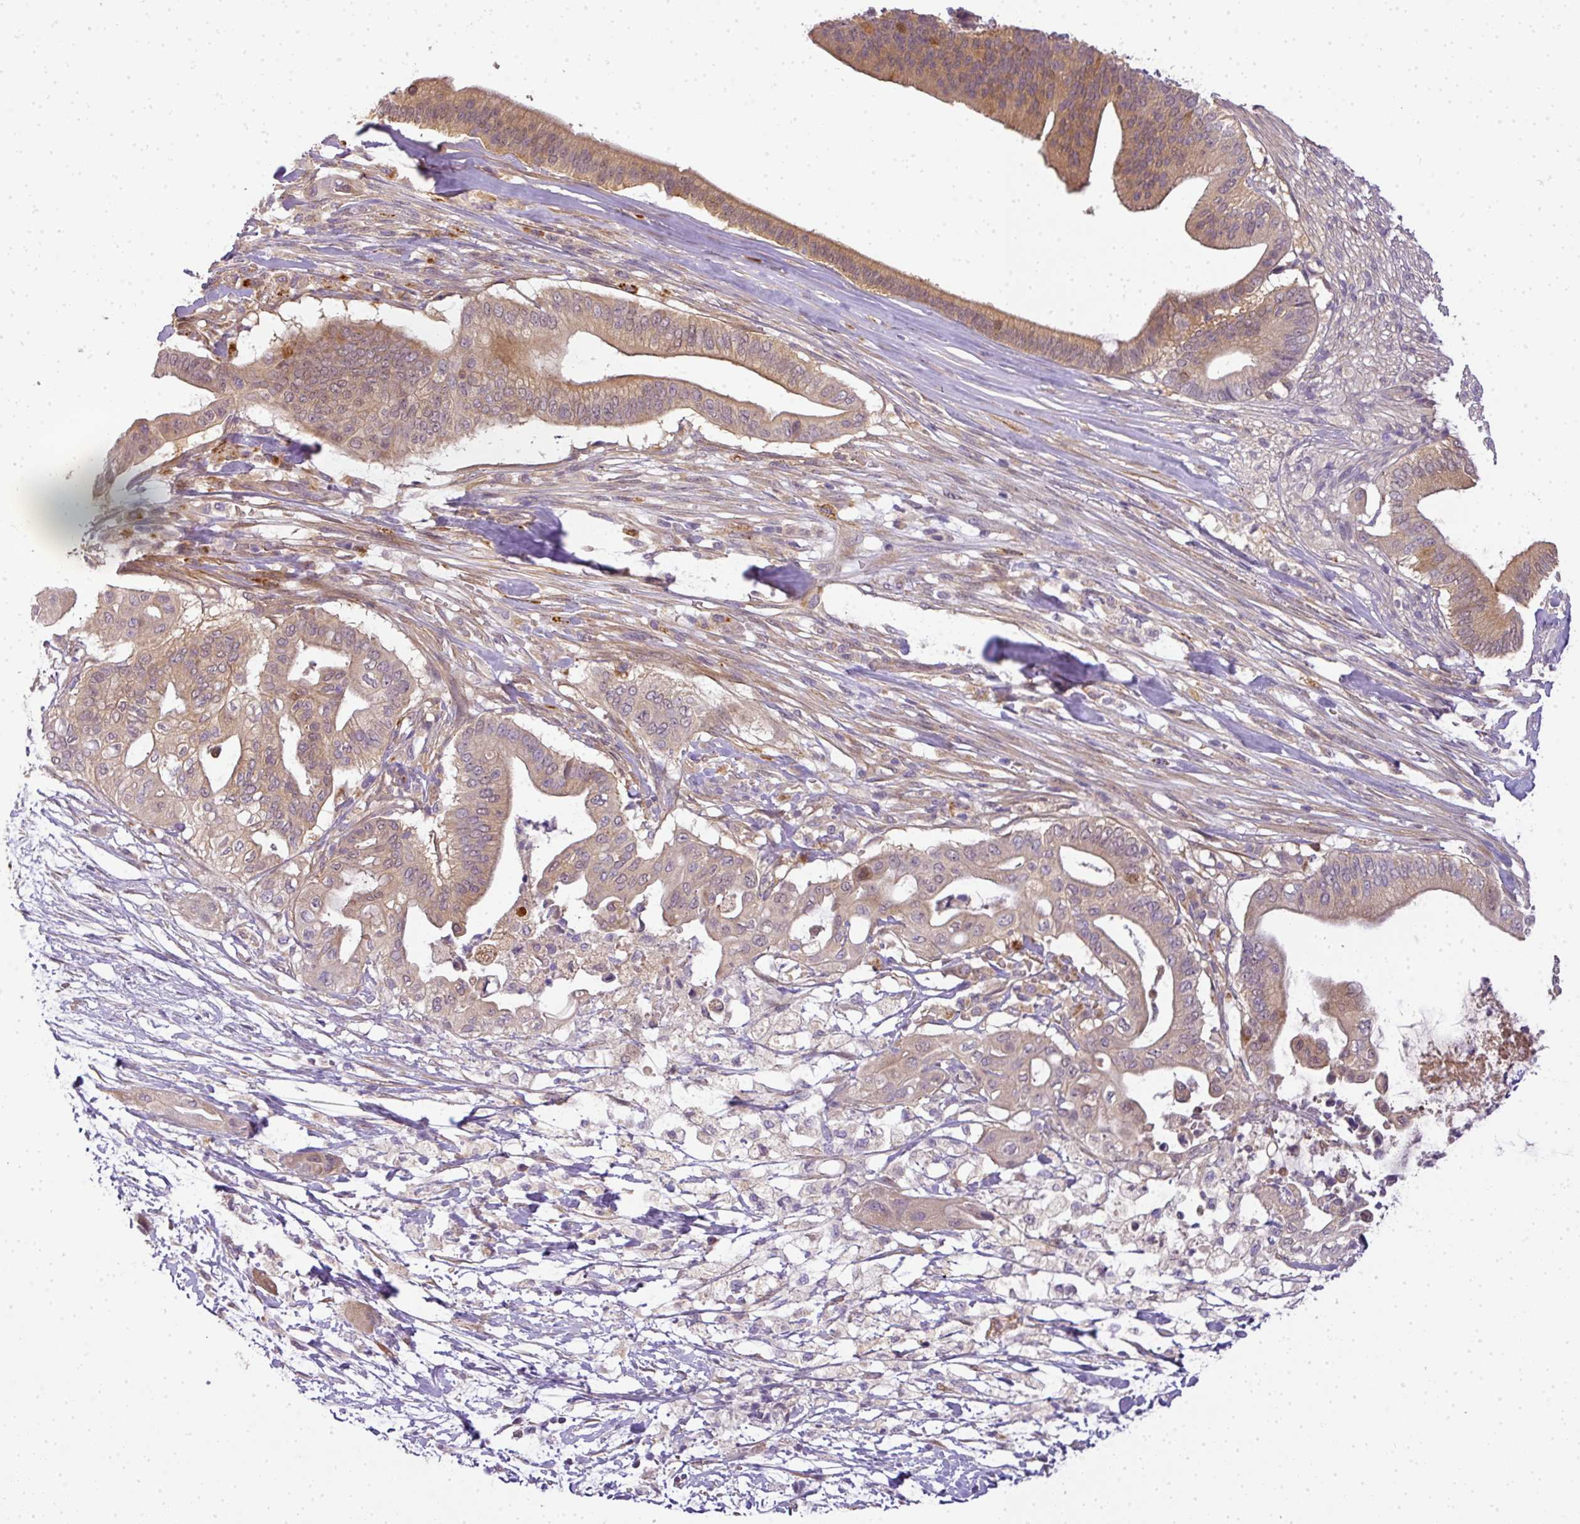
{"staining": {"intensity": "moderate", "quantity": ">75%", "location": "cytoplasmic/membranous"}, "tissue": "pancreatic cancer", "cell_type": "Tumor cells", "image_type": "cancer", "snomed": [{"axis": "morphology", "description": "Adenocarcinoma, NOS"}, {"axis": "topography", "description": "Pancreas"}], "caption": "Tumor cells display medium levels of moderate cytoplasmic/membranous staining in approximately >75% of cells in pancreatic adenocarcinoma.", "gene": "ADH5", "patient": {"sex": "male", "age": 68}}